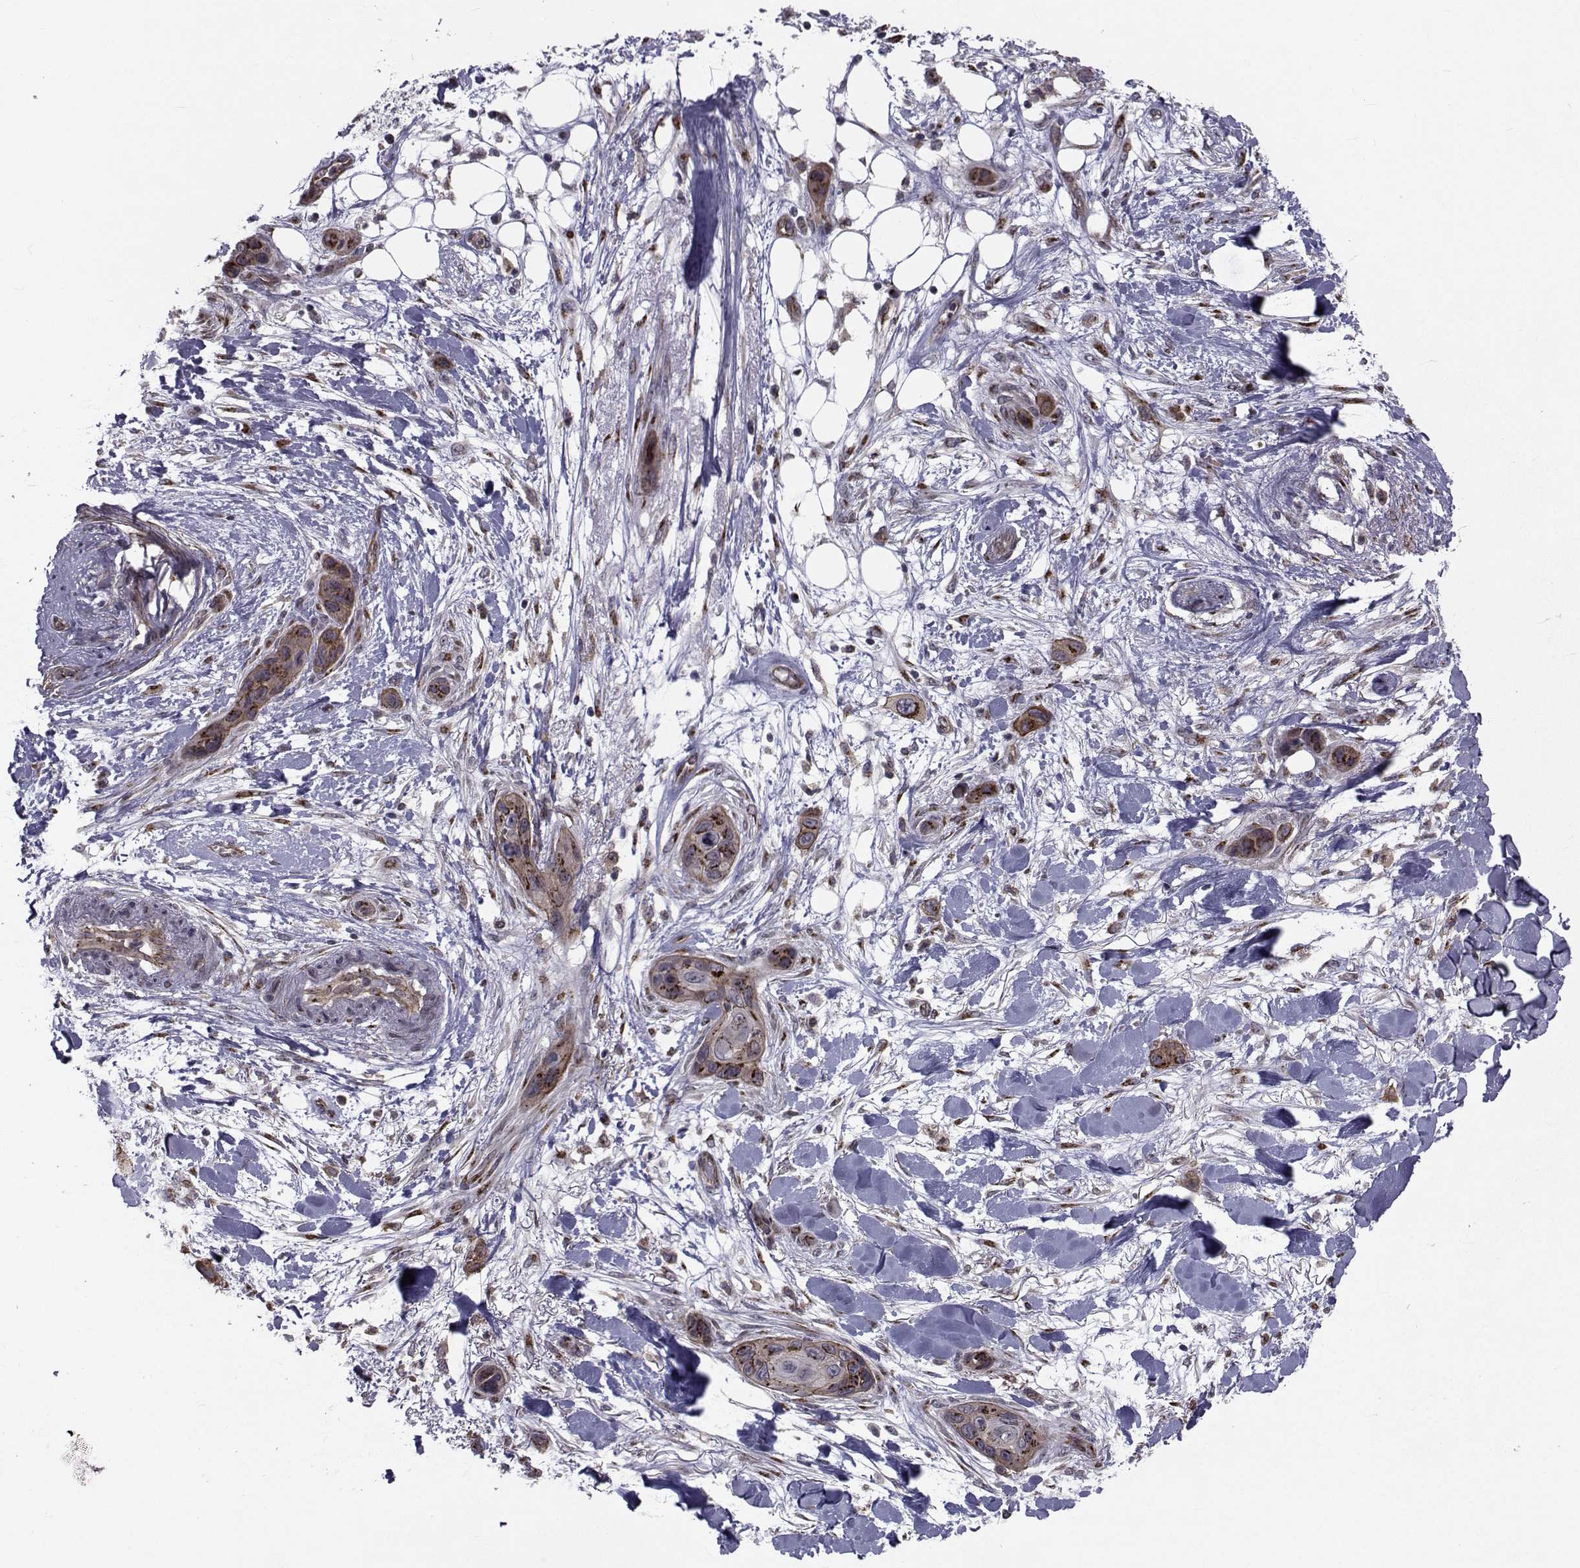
{"staining": {"intensity": "moderate", "quantity": "25%-75%", "location": "cytoplasmic/membranous"}, "tissue": "skin cancer", "cell_type": "Tumor cells", "image_type": "cancer", "snomed": [{"axis": "morphology", "description": "Squamous cell carcinoma, NOS"}, {"axis": "topography", "description": "Skin"}], "caption": "Skin squamous cell carcinoma was stained to show a protein in brown. There is medium levels of moderate cytoplasmic/membranous staining in approximately 25%-75% of tumor cells. Immunohistochemistry (ihc) stains the protein in brown and the nuclei are stained blue.", "gene": "ATP6V1C2", "patient": {"sex": "male", "age": 79}}